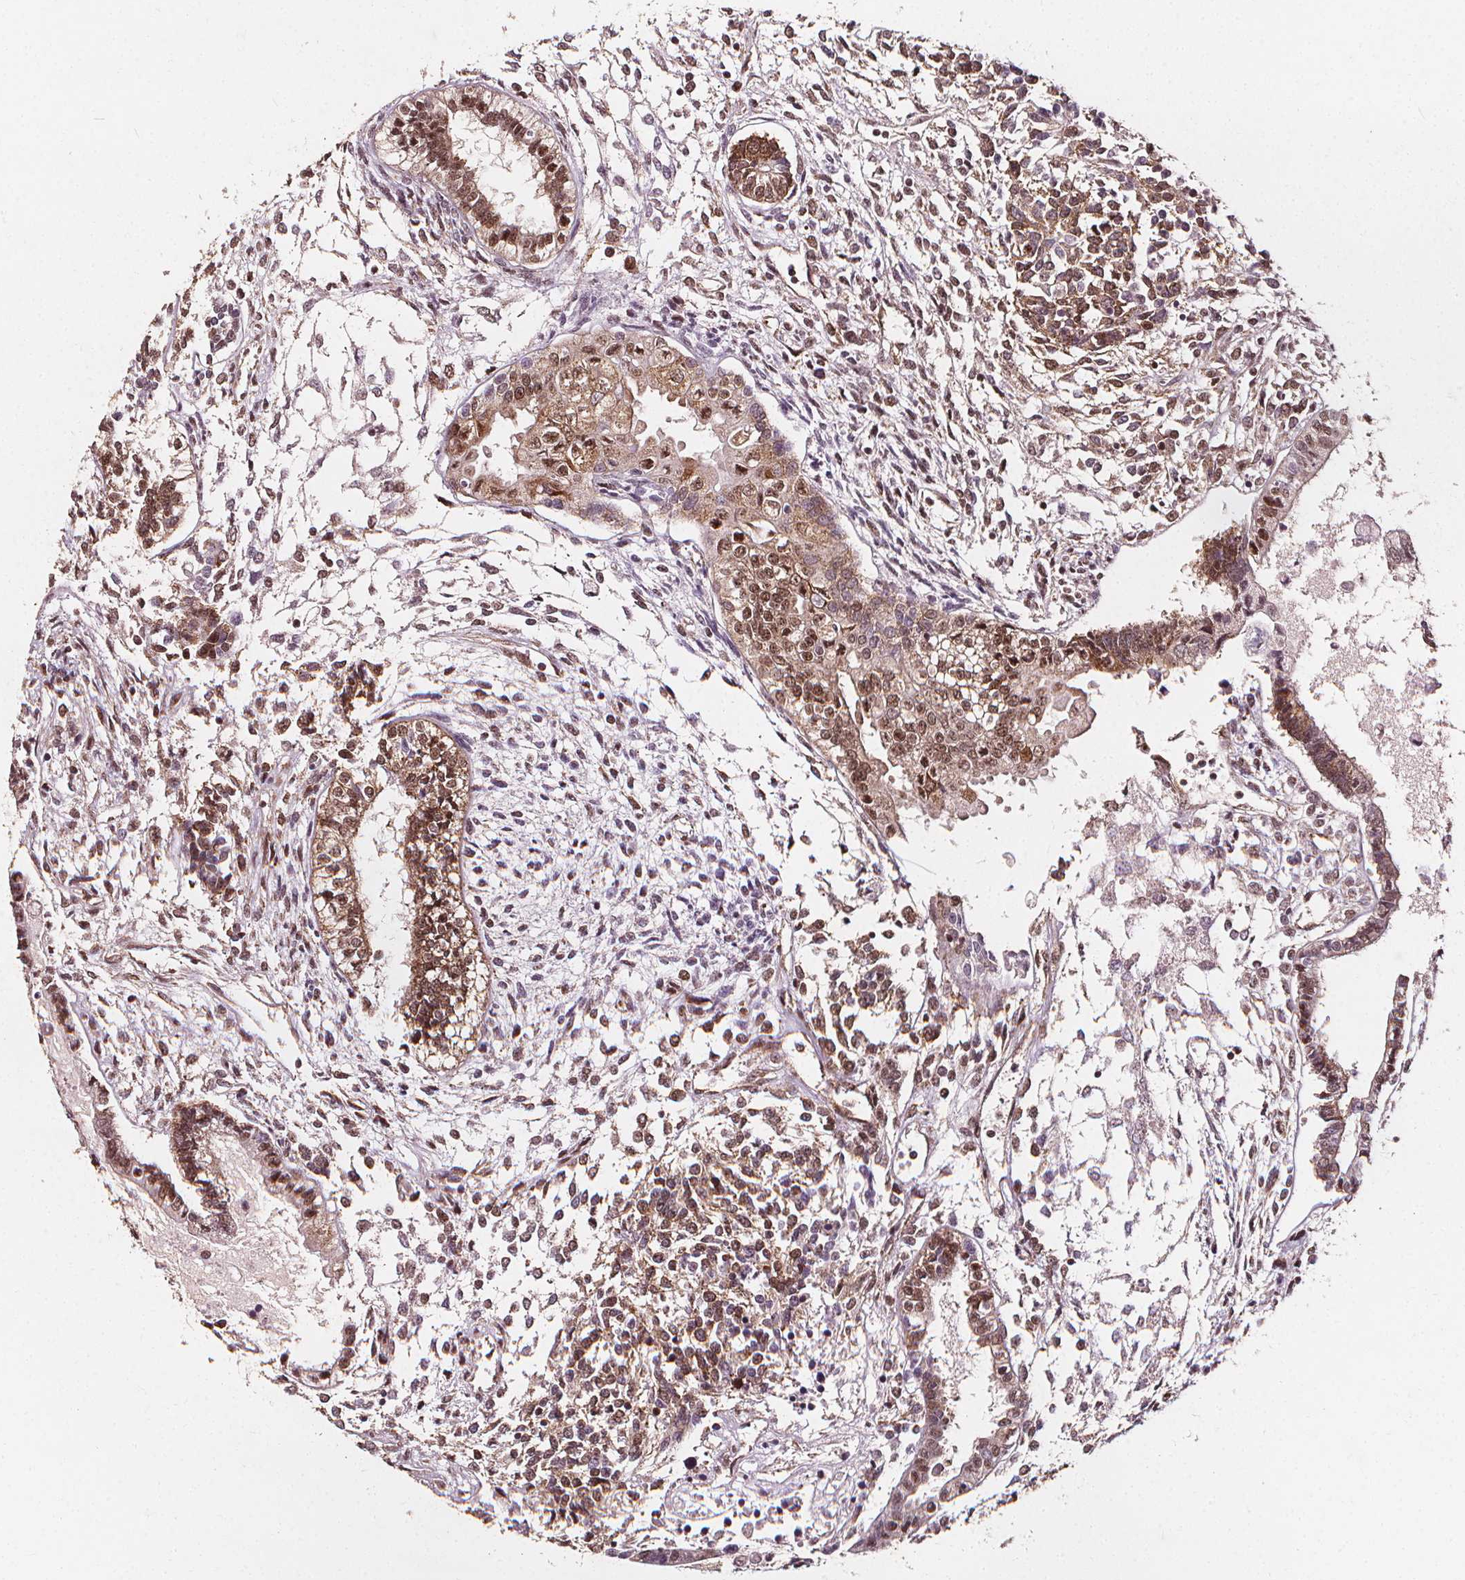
{"staining": {"intensity": "strong", "quantity": ">75%", "location": "cytoplasmic/membranous,nuclear"}, "tissue": "testis cancer", "cell_type": "Tumor cells", "image_type": "cancer", "snomed": [{"axis": "morphology", "description": "Carcinoma, Embryonal, NOS"}, {"axis": "topography", "description": "Testis"}], "caption": "Testis cancer (embryonal carcinoma) tissue reveals strong cytoplasmic/membranous and nuclear expression in approximately >75% of tumor cells, visualized by immunohistochemistry.", "gene": "SMN1", "patient": {"sex": "male", "age": 37}}